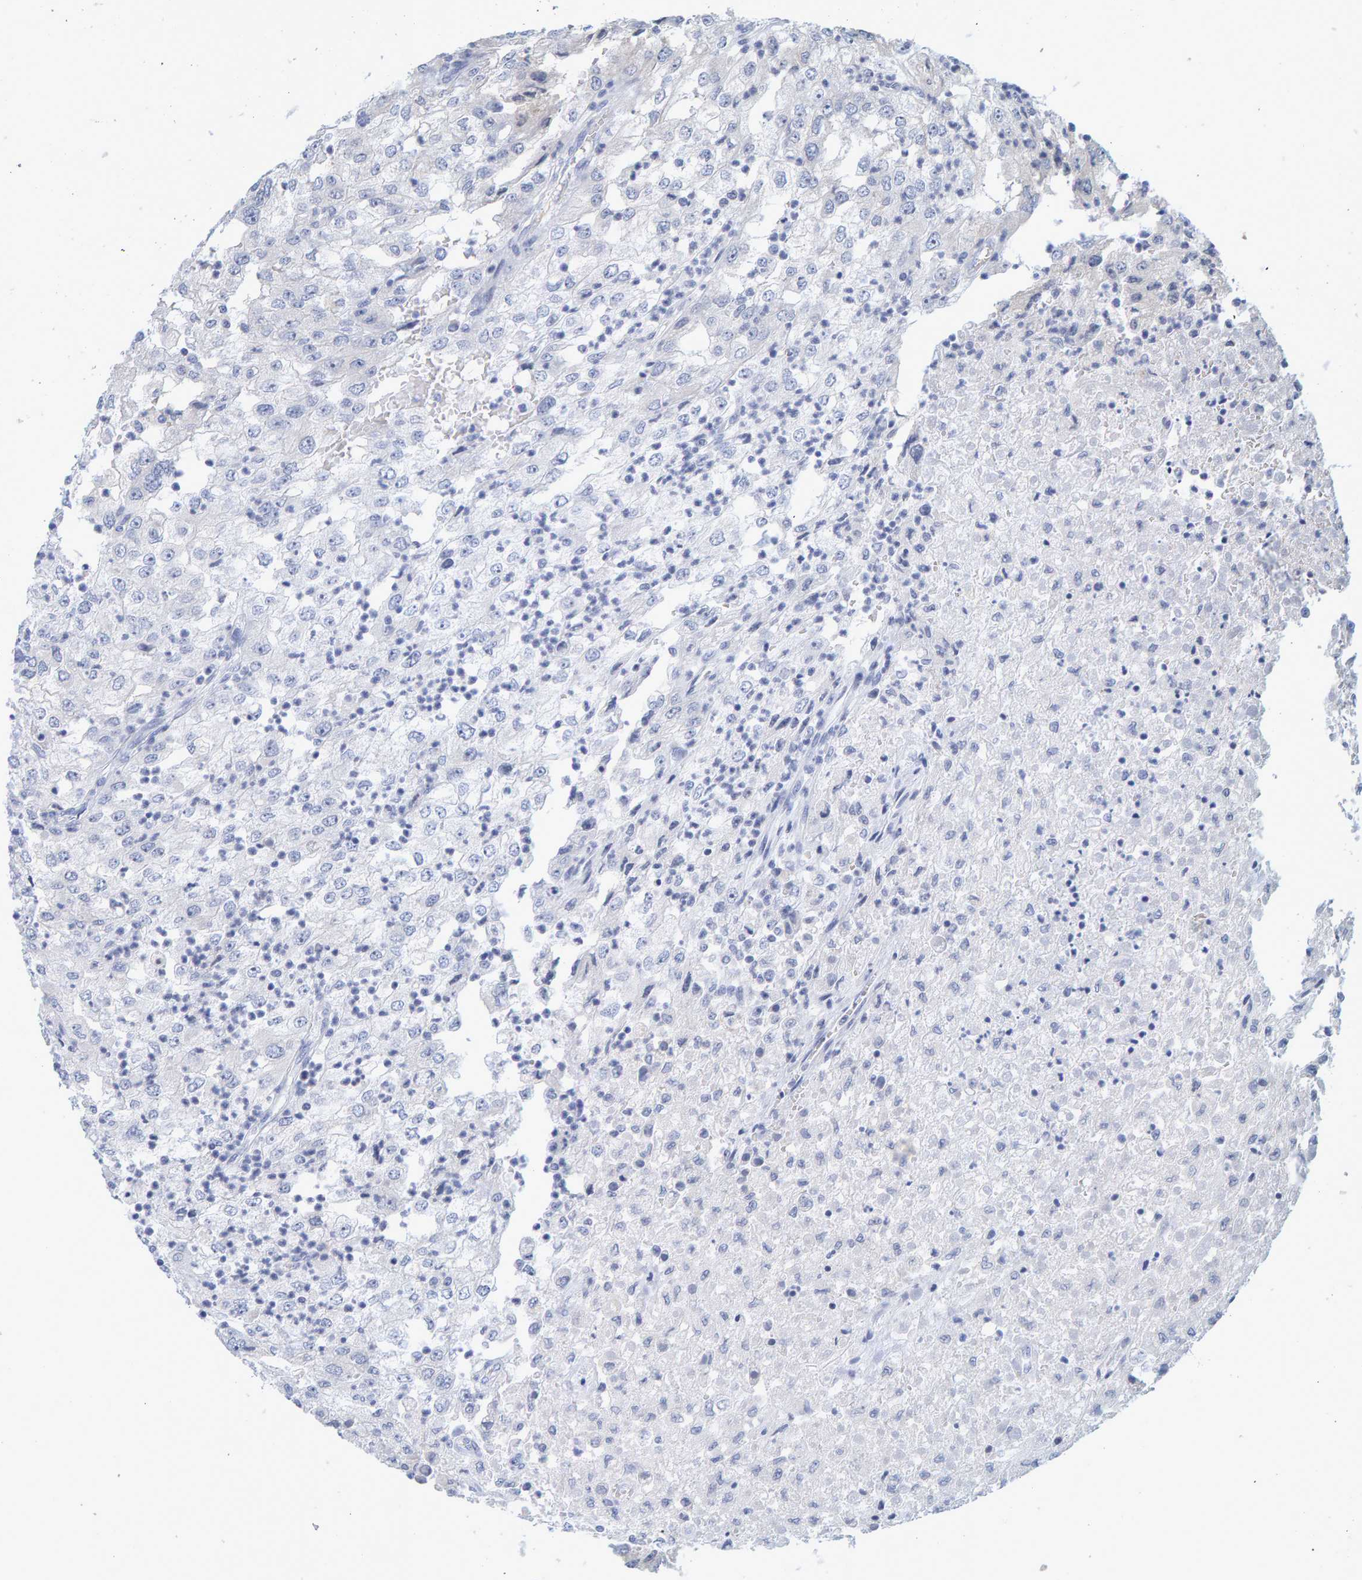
{"staining": {"intensity": "negative", "quantity": "none", "location": "none"}, "tissue": "renal cancer", "cell_type": "Tumor cells", "image_type": "cancer", "snomed": [{"axis": "morphology", "description": "Adenocarcinoma, NOS"}, {"axis": "topography", "description": "Kidney"}], "caption": "Renal cancer stained for a protein using immunohistochemistry (IHC) displays no positivity tumor cells.", "gene": "ZNF77", "patient": {"sex": "female", "age": 54}}